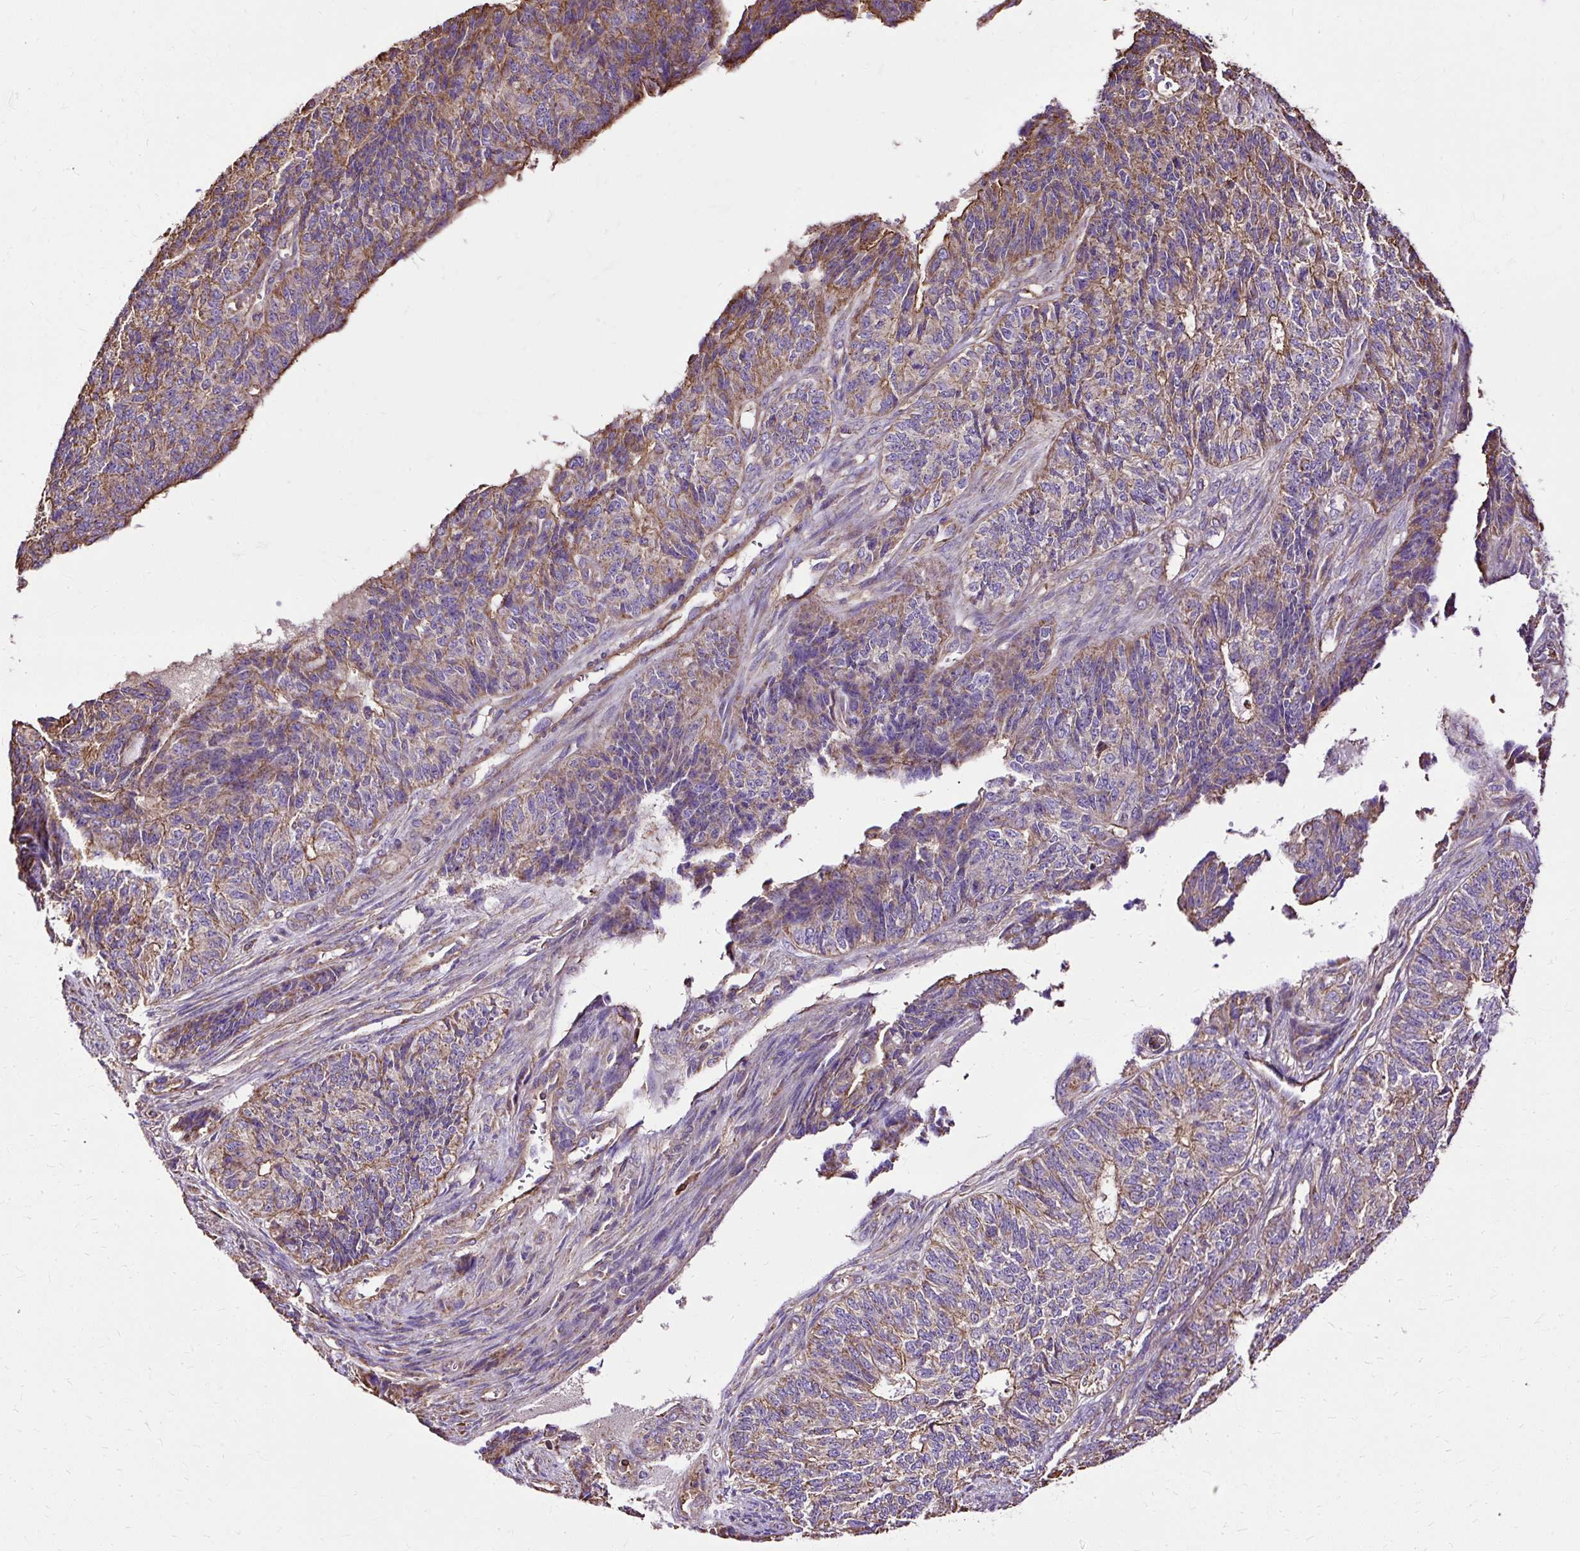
{"staining": {"intensity": "moderate", "quantity": ">75%", "location": "cytoplasmic/membranous"}, "tissue": "endometrial cancer", "cell_type": "Tumor cells", "image_type": "cancer", "snomed": [{"axis": "morphology", "description": "Adenocarcinoma, NOS"}, {"axis": "topography", "description": "Endometrium"}], "caption": "Adenocarcinoma (endometrial) stained with immunohistochemistry exhibits moderate cytoplasmic/membranous expression in about >75% of tumor cells.", "gene": "KLHL11", "patient": {"sex": "female", "age": 32}}